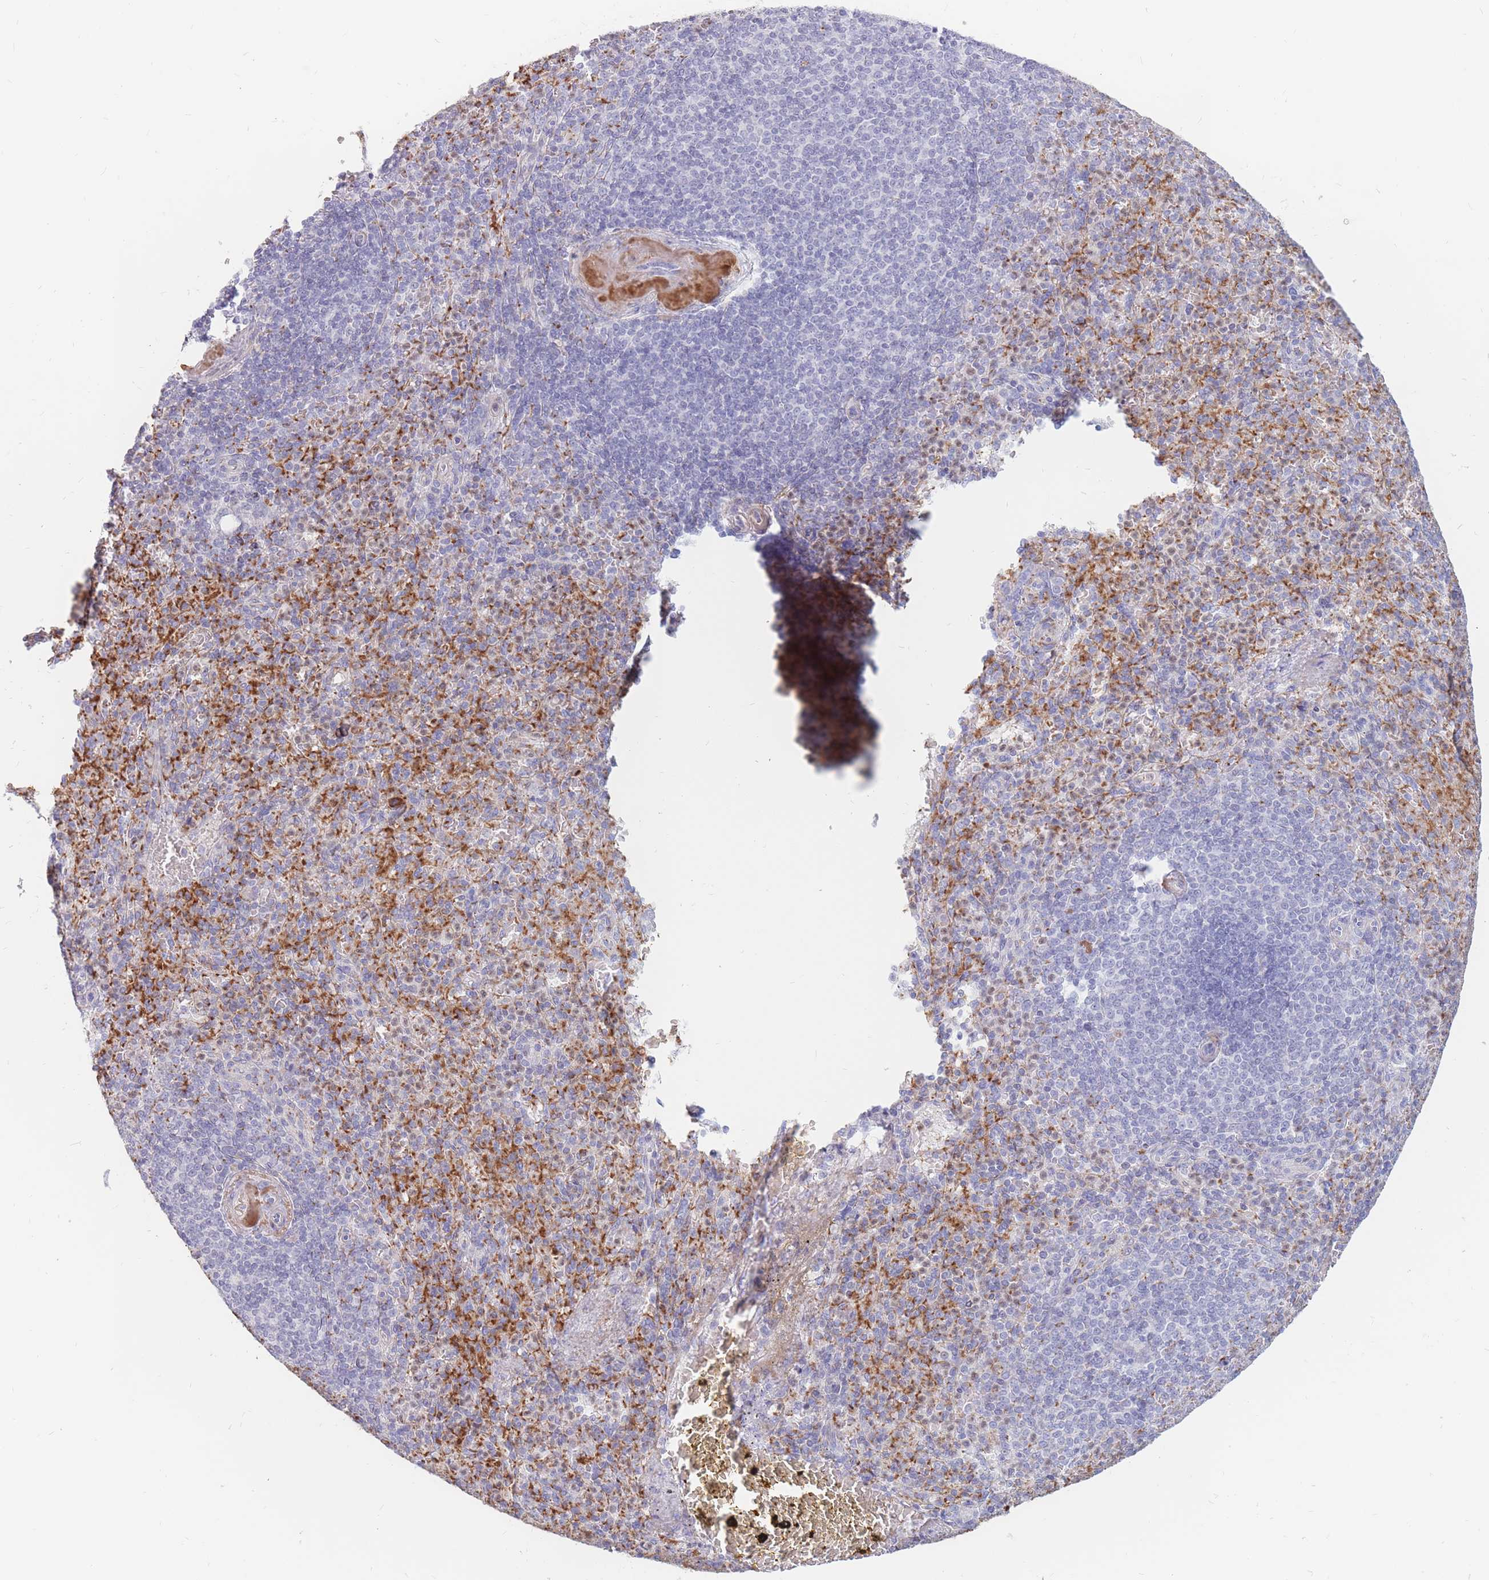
{"staining": {"intensity": "negative", "quantity": "none", "location": "none"}, "tissue": "spleen", "cell_type": "Cells in red pulp", "image_type": "normal", "snomed": [{"axis": "morphology", "description": "Normal tissue, NOS"}, {"axis": "topography", "description": "Spleen"}], "caption": "Immunohistochemistry (IHC) photomicrograph of unremarkable spleen: spleen stained with DAB demonstrates no significant protein positivity in cells in red pulp.", "gene": "PTGDR", "patient": {"sex": "female", "age": 74}}